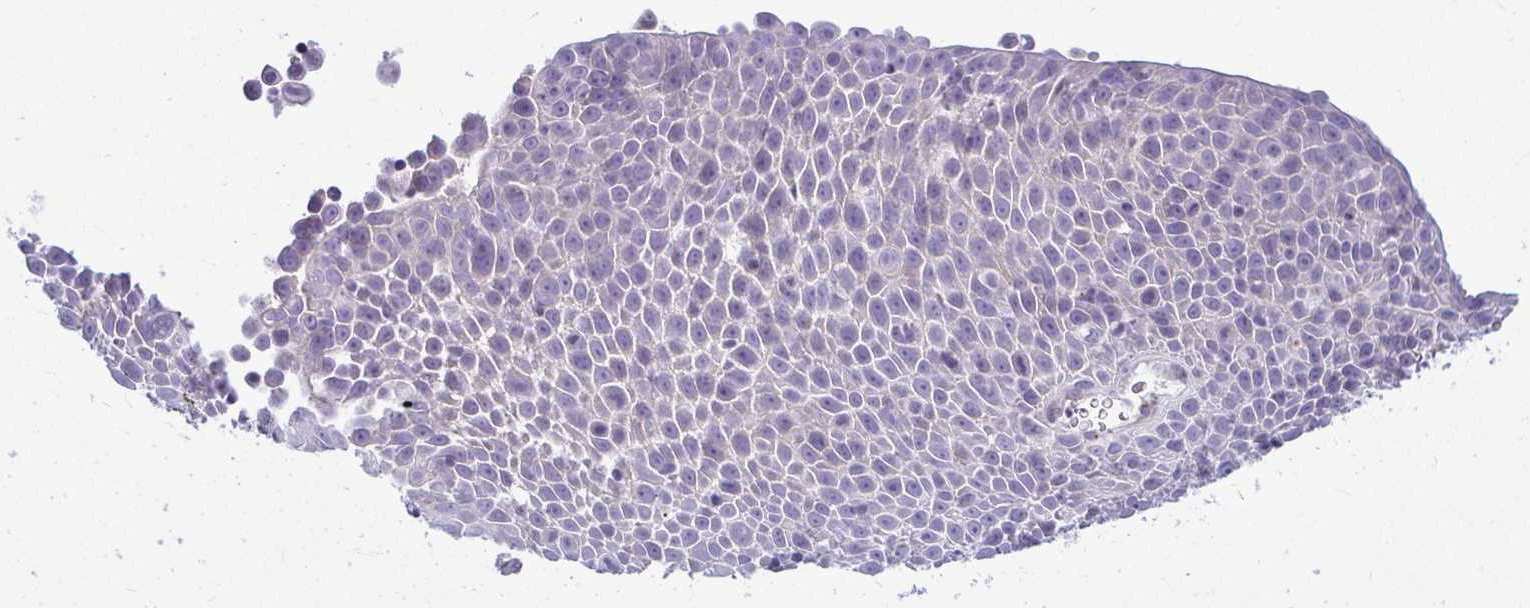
{"staining": {"intensity": "negative", "quantity": "none", "location": "none"}, "tissue": "lung cancer", "cell_type": "Tumor cells", "image_type": "cancer", "snomed": [{"axis": "morphology", "description": "Squamous cell carcinoma, NOS"}, {"axis": "morphology", "description": "Squamous cell carcinoma, metastatic, NOS"}, {"axis": "topography", "description": "Lymph node"}, {"axis": "topography", "description": "Lung"}], "caption": "Immunohistochemistry (IHC) of human lung metastatic squamous cell carcinoma displays no staining in tumor cells.", "gene": "DTX4", "patient": {"sex": "female", "age": 62}}